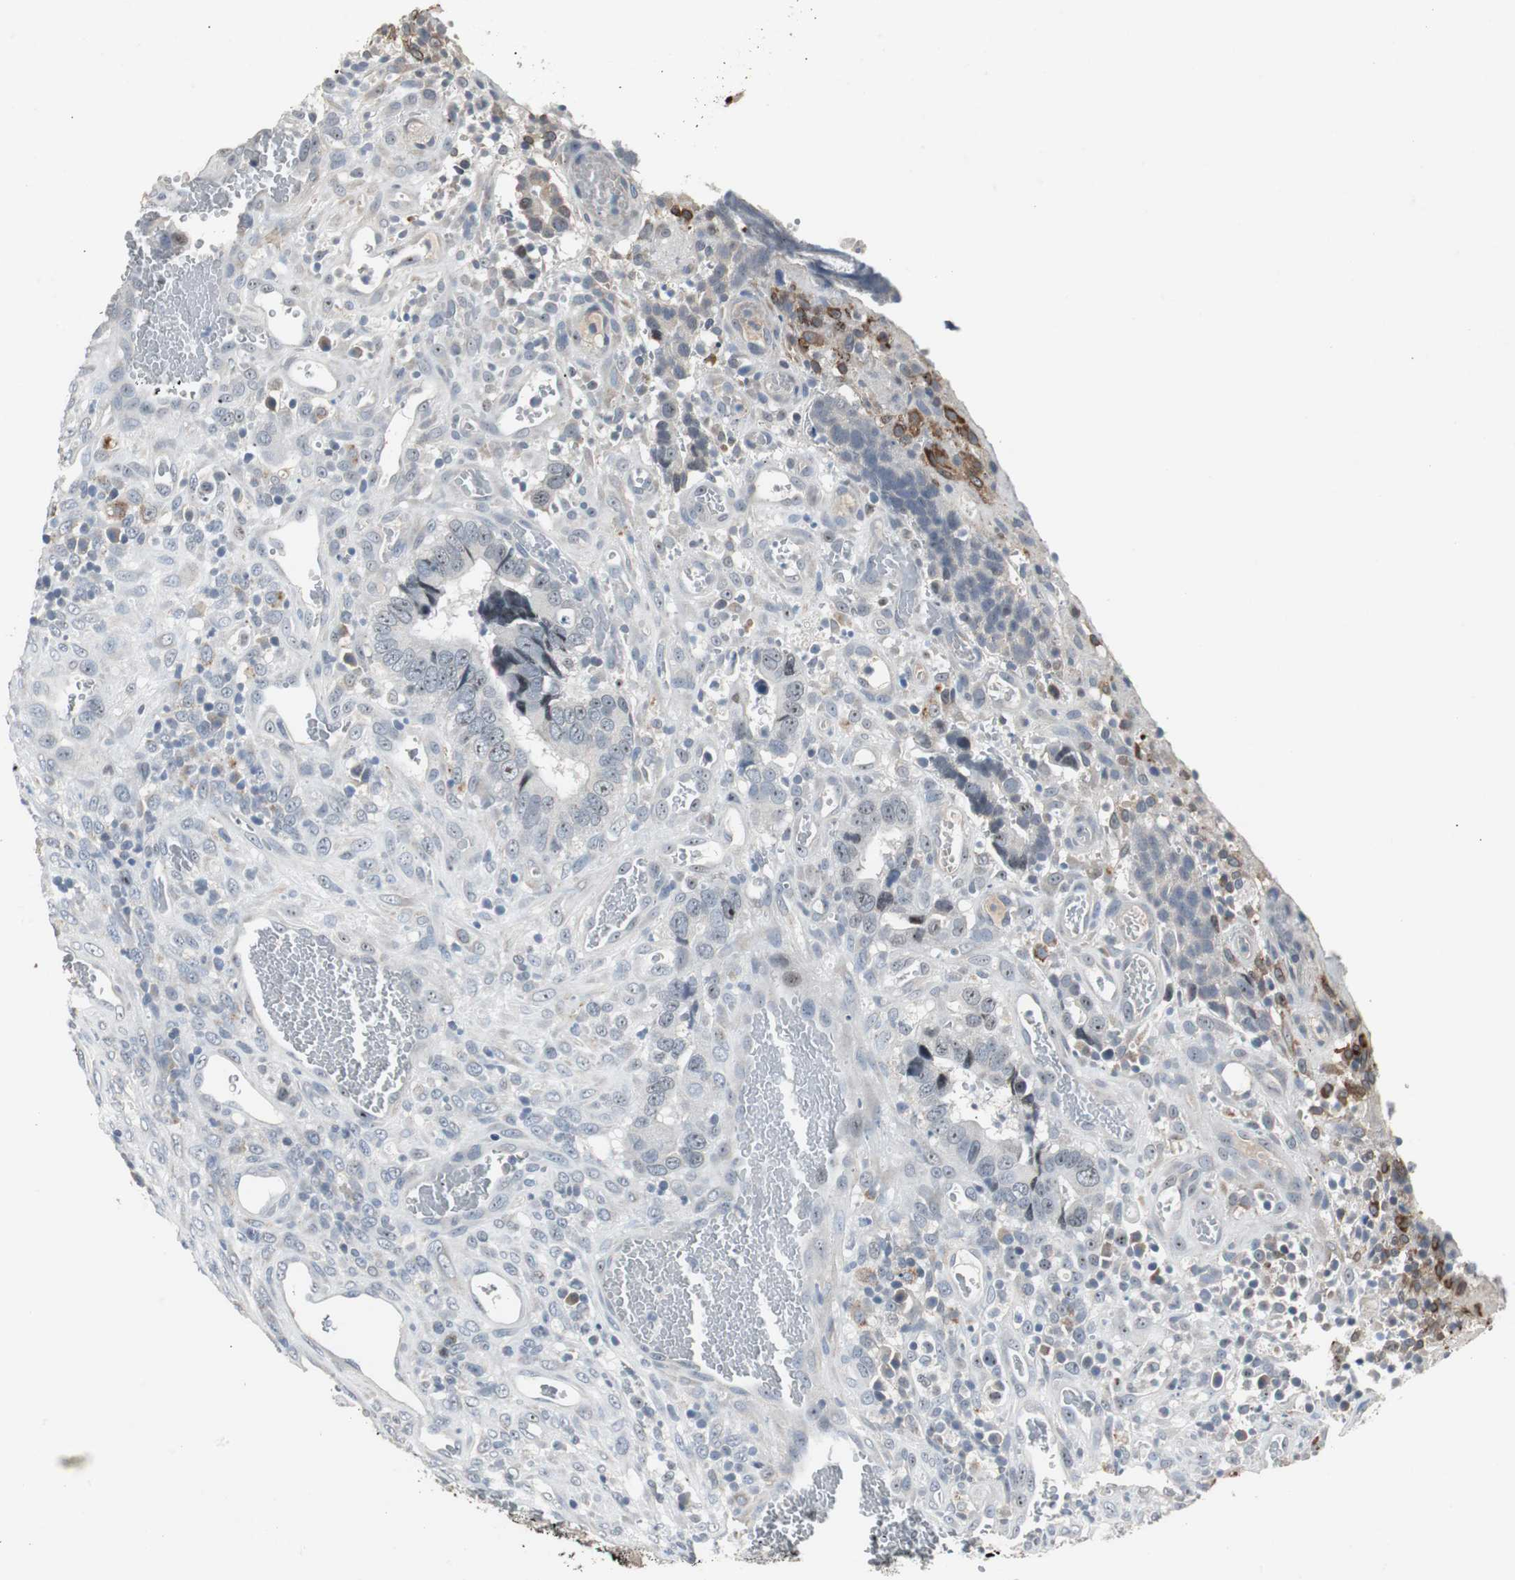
{"staining": {"intensity": "negative", "quantity": "none", "location": "none"}, "tissue": "colorectal cancer", "cell_type": "Tumor cells", "image_type": "cancer", "snomed": [{"axis": "morphology", "description": "Adenocarcinoma, NOS"}, {"axis": "topography", "description": "Colon"}], "caption": "Immunohistochemistry of human colorectal adenocarcinoma displays no staining in tumor cells.", "gene": "PCYT1B", "patient": {"sex": "male", "age": 72}}